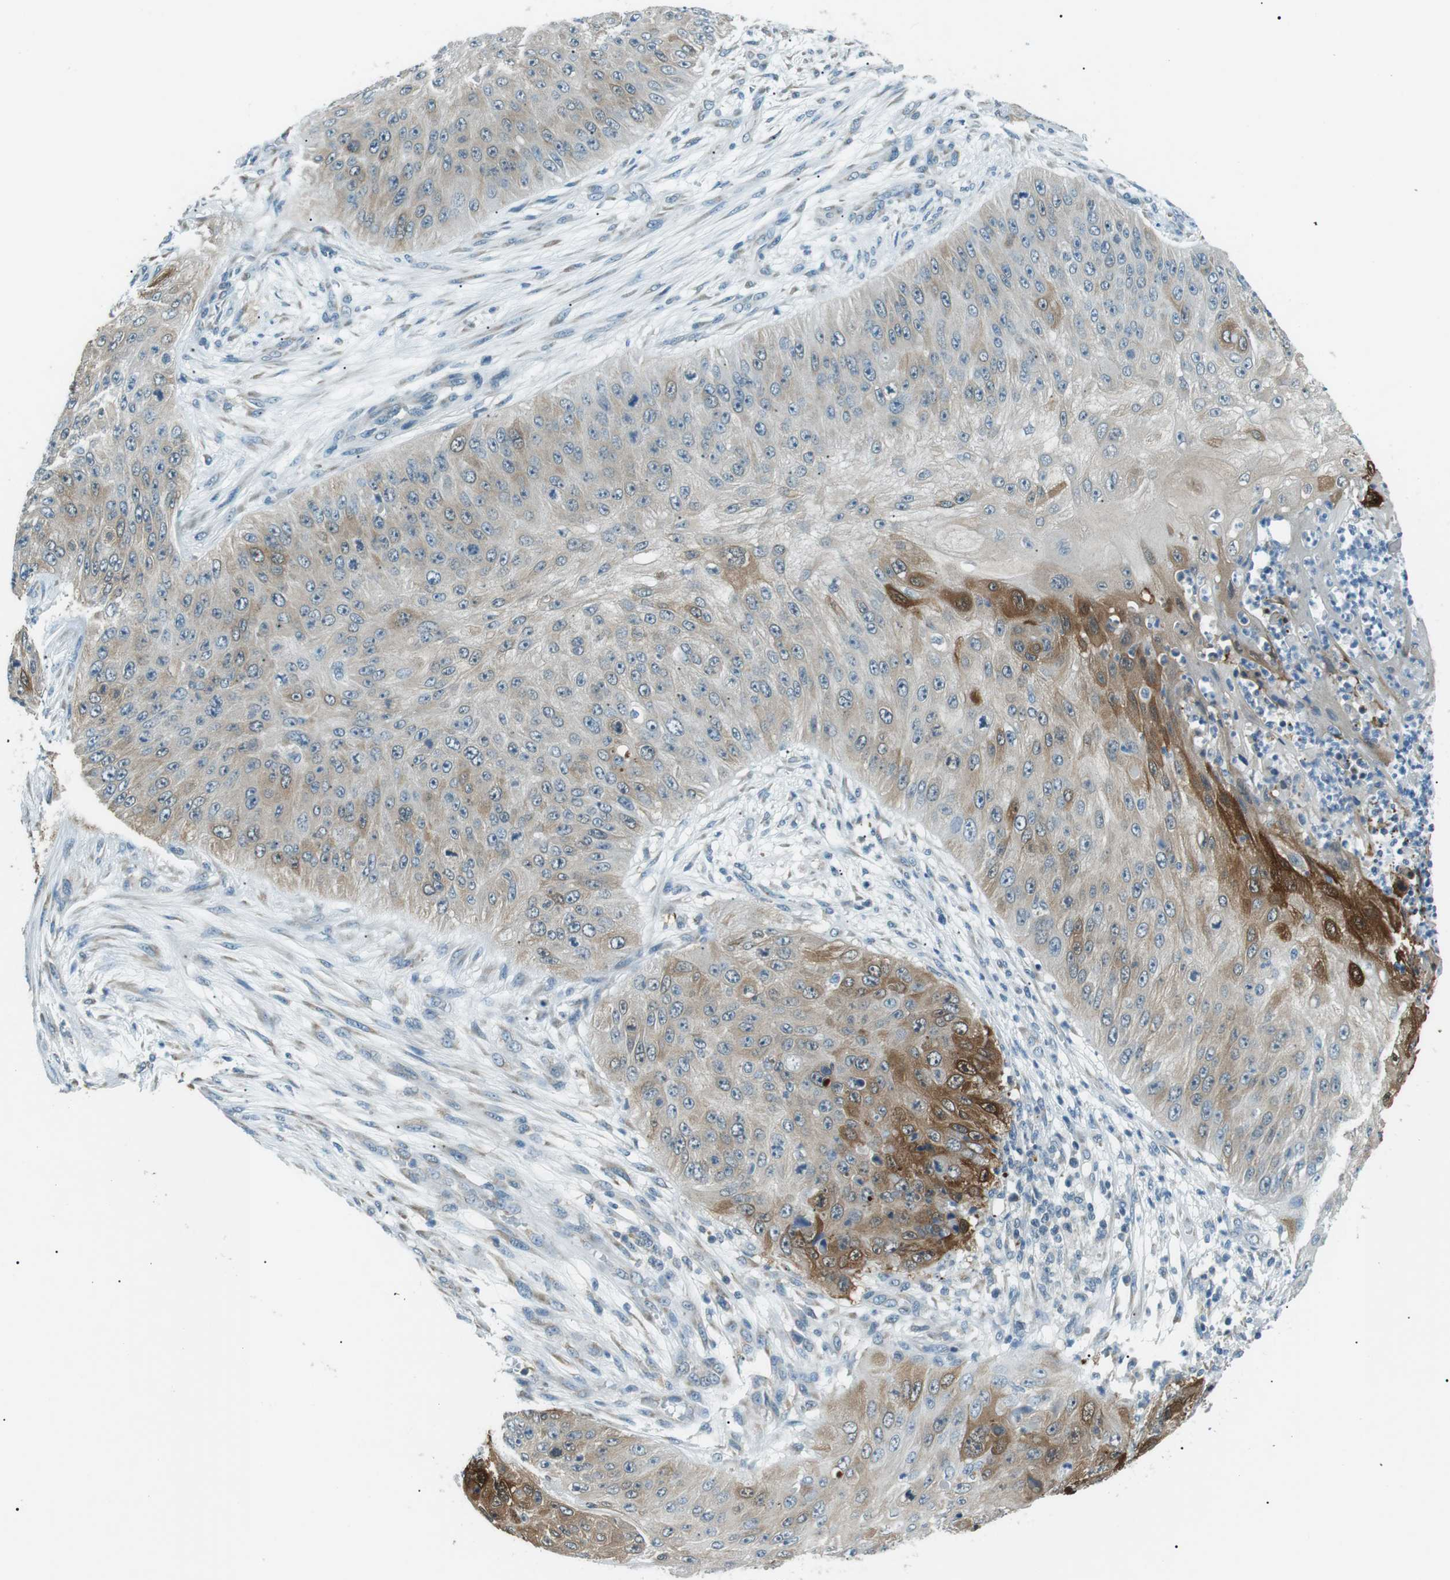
{"staining": {"intensity": "moderate", "quantity": "<25%", "location": "cytoplasmic/membranous,nuclear"}, "tissue": "skin cancer", "cell_type": "Tumor cells", "image_type": "cancer", "snomed": [{"axis": "morphology", "description": "Squamous cell carcinoma, NOS"}, {"axis": "topography", "description": "Skin"}], "caption": "Immunohistochemical staining of skin squamous cell carcinoma exhibits moderate cytoplasmic/membranous and nuclear protein expression in about <25% of tumor cells. Immunohistochemistry (ihc) stains the protein in brown and the nuclei are stained blue.", "gene": "SERPINB2", "patient": {"sex": "female", "age": 80}}